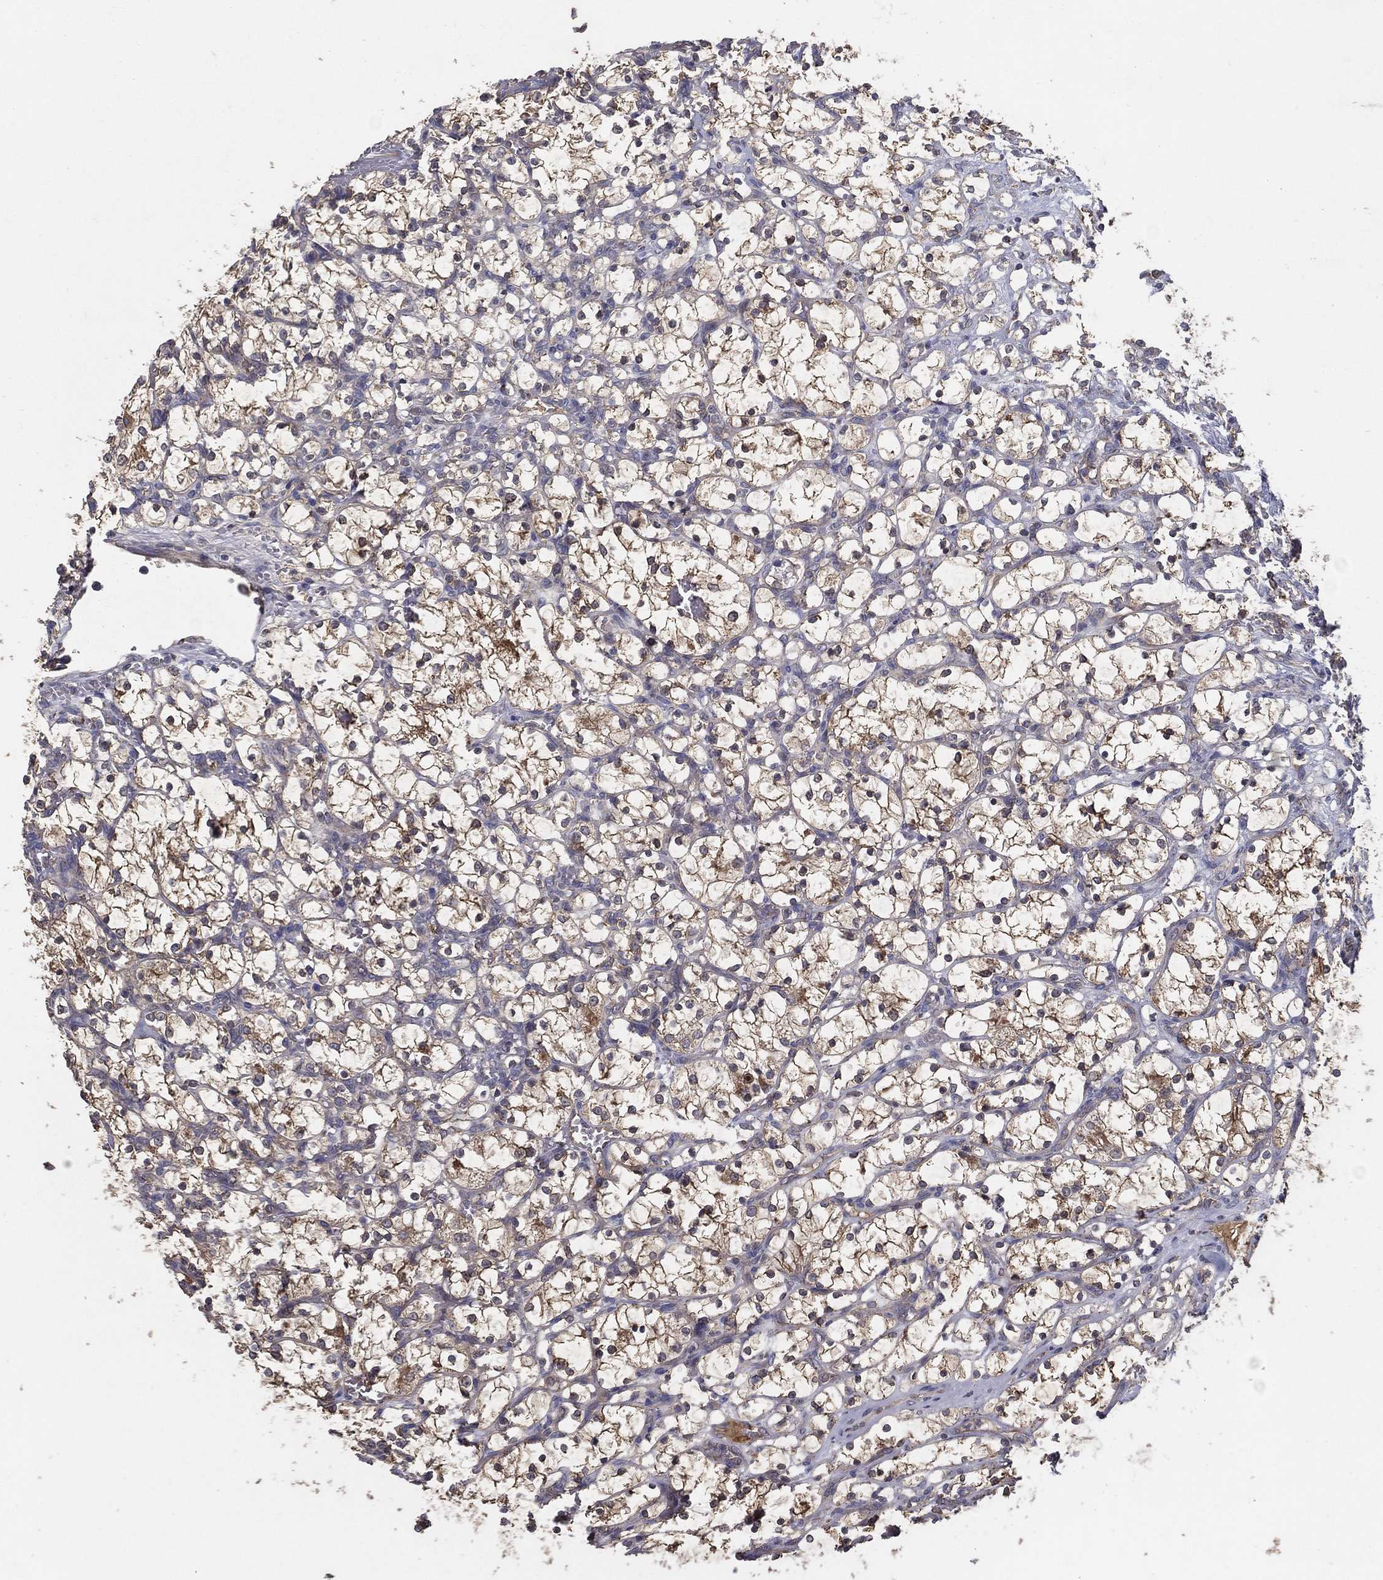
{"staining": {"intensity": "moderate", "quantity": "25%-75%", "location": "cytoplasmic/membranous"}, "tissue": "renal cancer", "cell_type": "Tumor cells", "image_type": "cancer", "snomed": [{"axis": "morphology", "description": "Adenocarcinoma, NOS"}, {"axis": "topography", "description": "Kidney"}], "caption": "Brown immunohistochemical staining in renal cancer reveals moderate cytoplasmic/membranous staining in about 25%-75% of tumor cells.", "gene": "MT-ND1", "patient": {"sex": "female", "age": 69}}